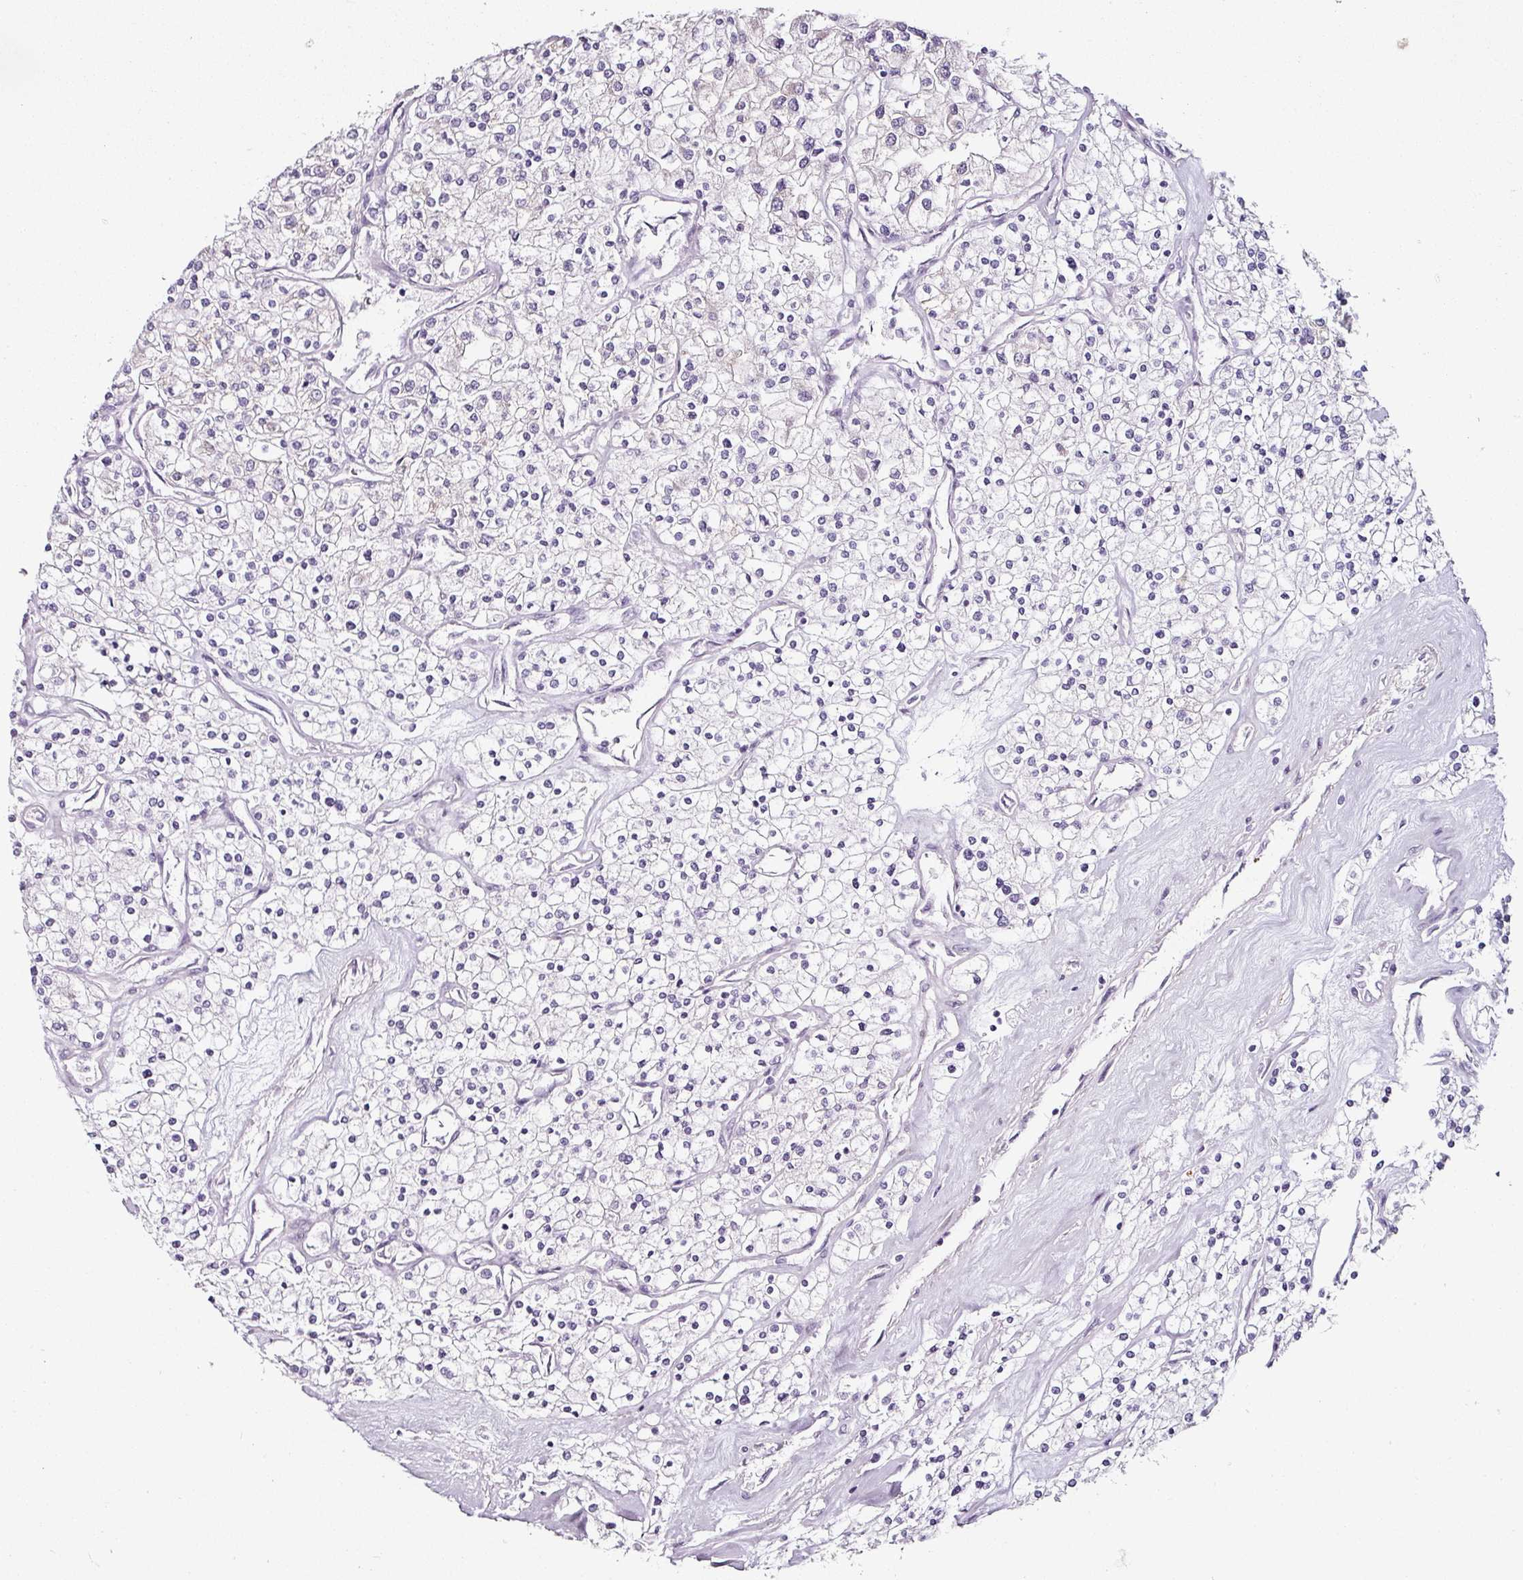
{"staining": {"intensity": "negative", "quantity": "none", "location": "none"}, "tissue": "renal cancer", "cell_type": "Tumor cells", "image_type": "cancer", "snomed": [{"axis": "morphology", "description": "Adenocarcinoma, NOS"}, {"axis": "topography", "description": "Kidney"}], "caption": "A high-resolution micrograph shows IHC staining of renal adenocarcinoma, which displays no significant expression in tumor cells.", "gene": "CAP2", "patient": {"sex": "male", "age": 80}}